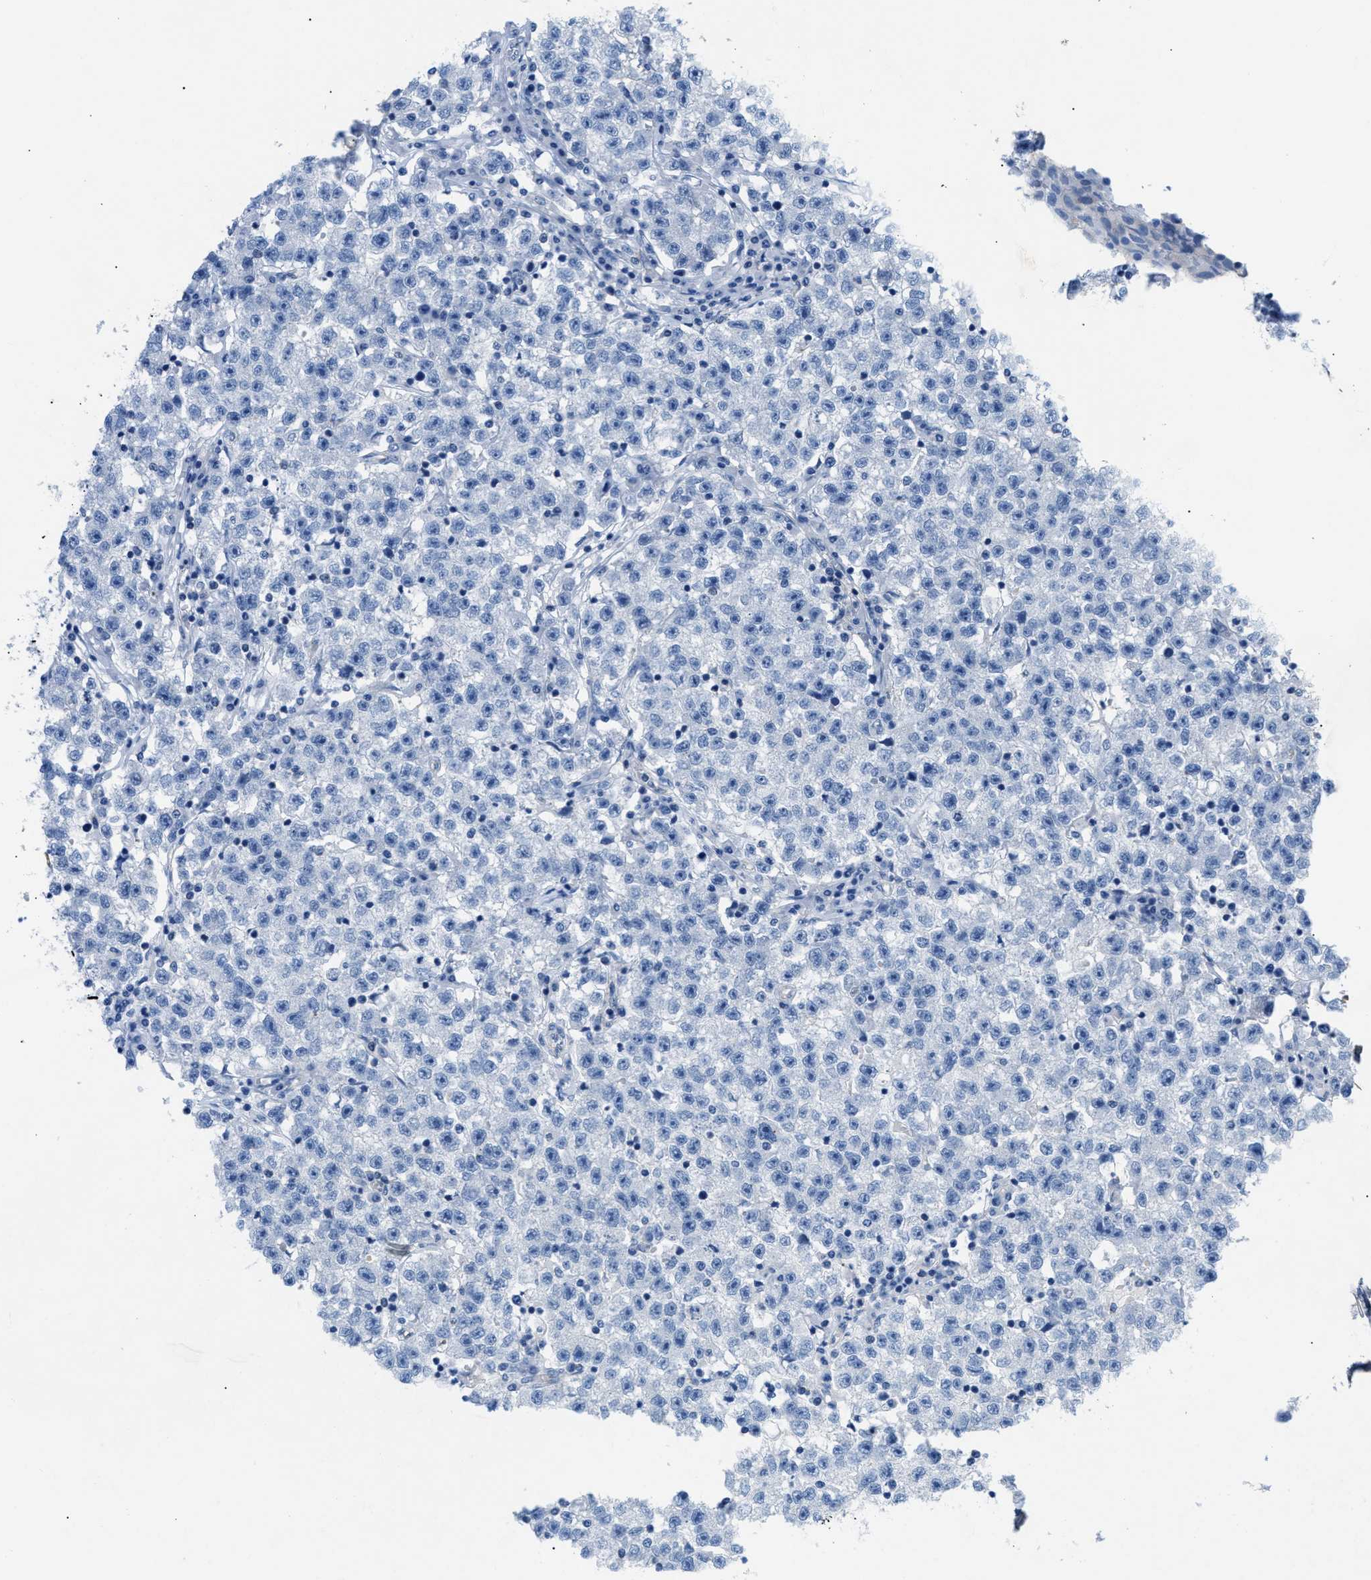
{"staining": {"intensity": "negative", "quantity": "none", "location": "none"}, "tissue": "testis cancer", "cell_type": "Tumor cells", "image_type": "cancer", "snomed": [{"axis": "morphology", "description": "Seminoma, NOS"}, {"axis": "topography", "description": "Testis"}], "caption": "Testis cancer (seminoma) stained for a protein using immunohistochemistry demonstrates no expression tumor cells.", "gene": "FDCSP", "patient": {"sex": "male", "age": 22}}